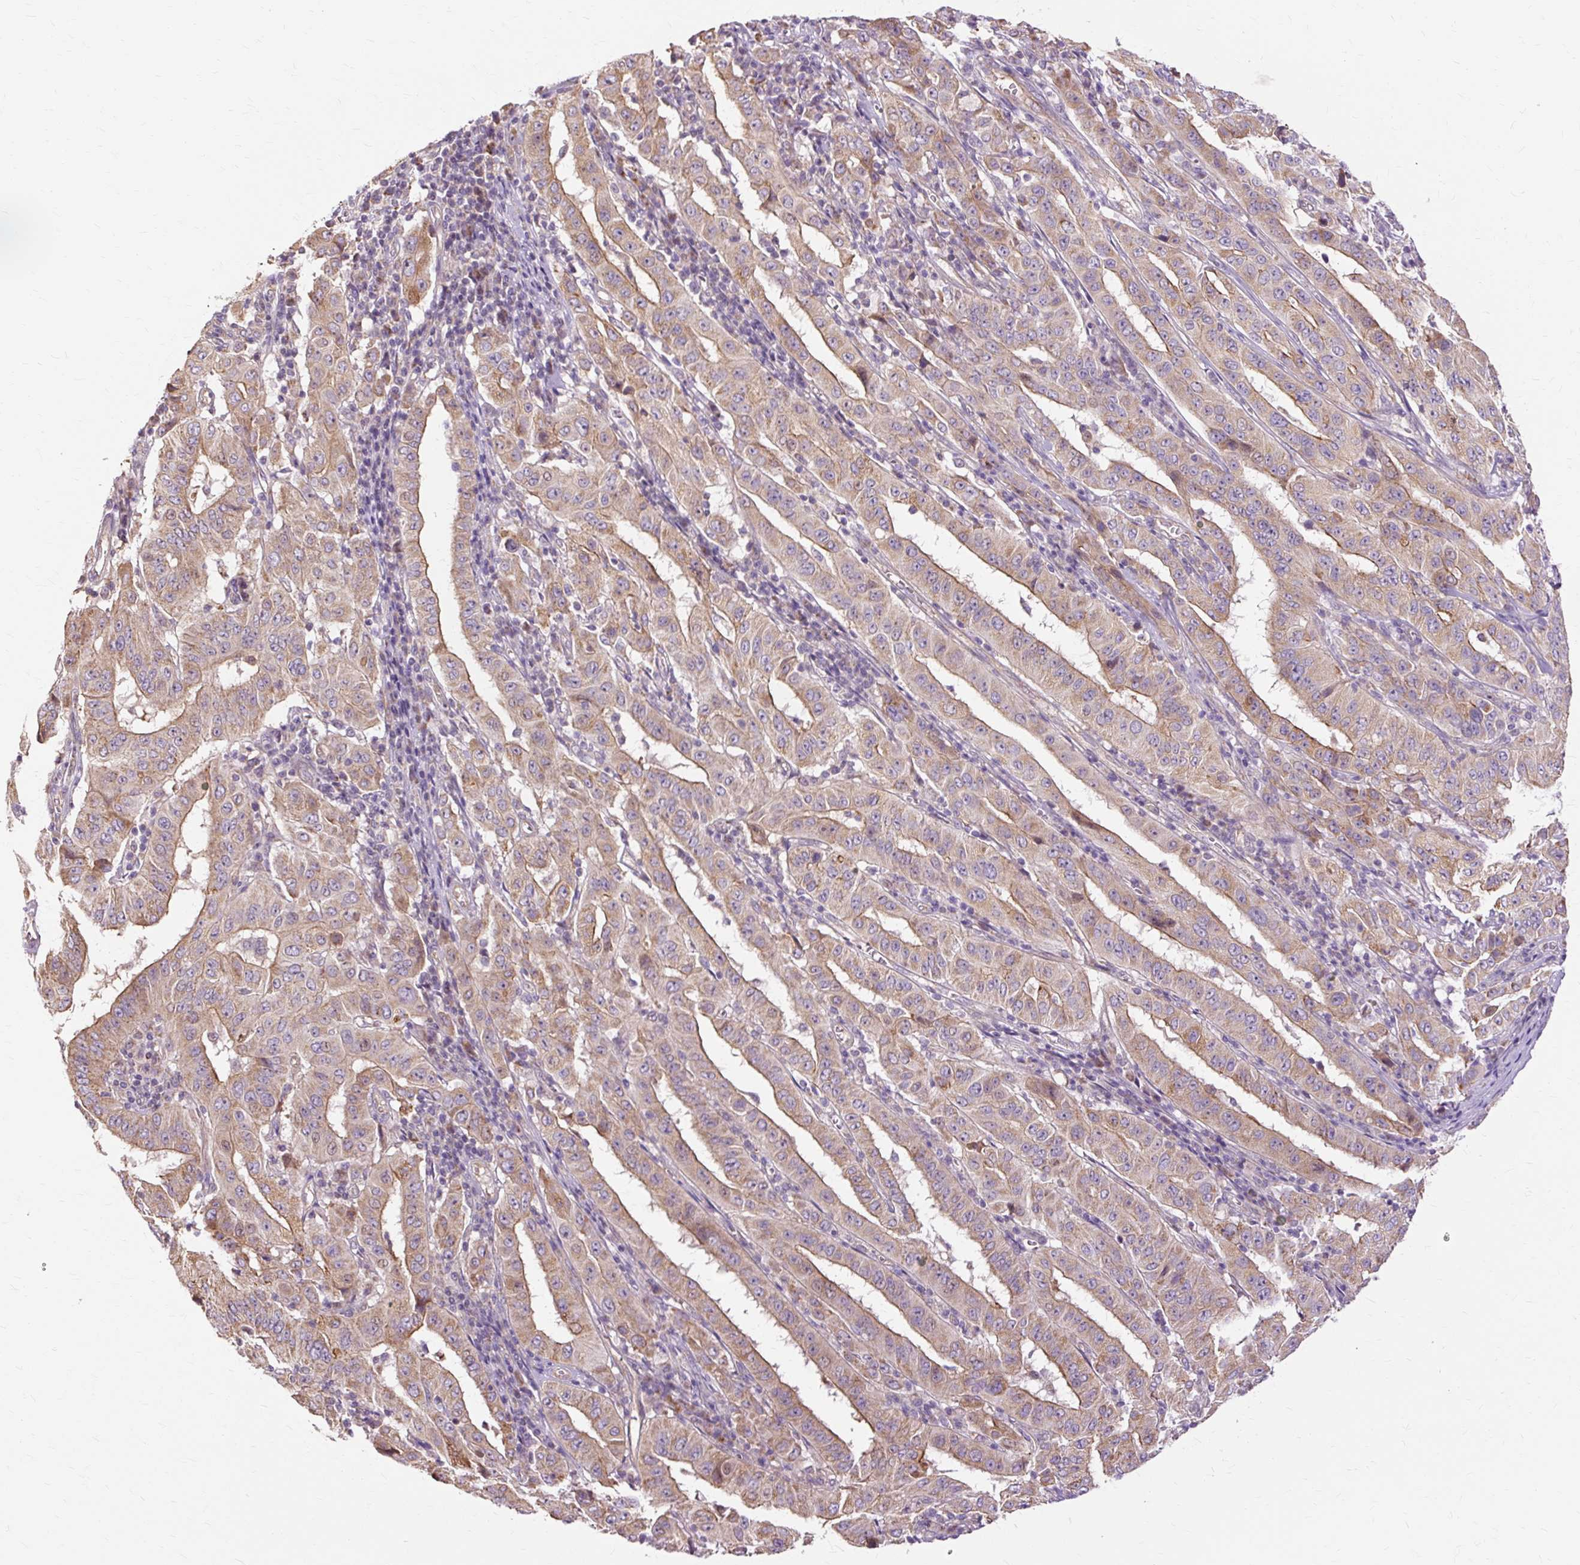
{"staining": {"intensity": "moderate", "quantity": ">75%", "location": "cytoplasmic/membranous"}, "tissue": "pancreatic cancer", "cell_type": "Tumor cells", "image_type": "cancer", "snomed": [{"axis": "morphology", "description": "Adenocarcinoma, NOS"}, {"axis": "topography", "description": "Pancreas"}], "caption": "Protein expression analysis of human pancreatic cancer reveals moderate cytoplasmic/membranous staining in about >75% of tumor cells.", "gene": "PDZD2", "patient": {"sex": "male", "age": 63}}